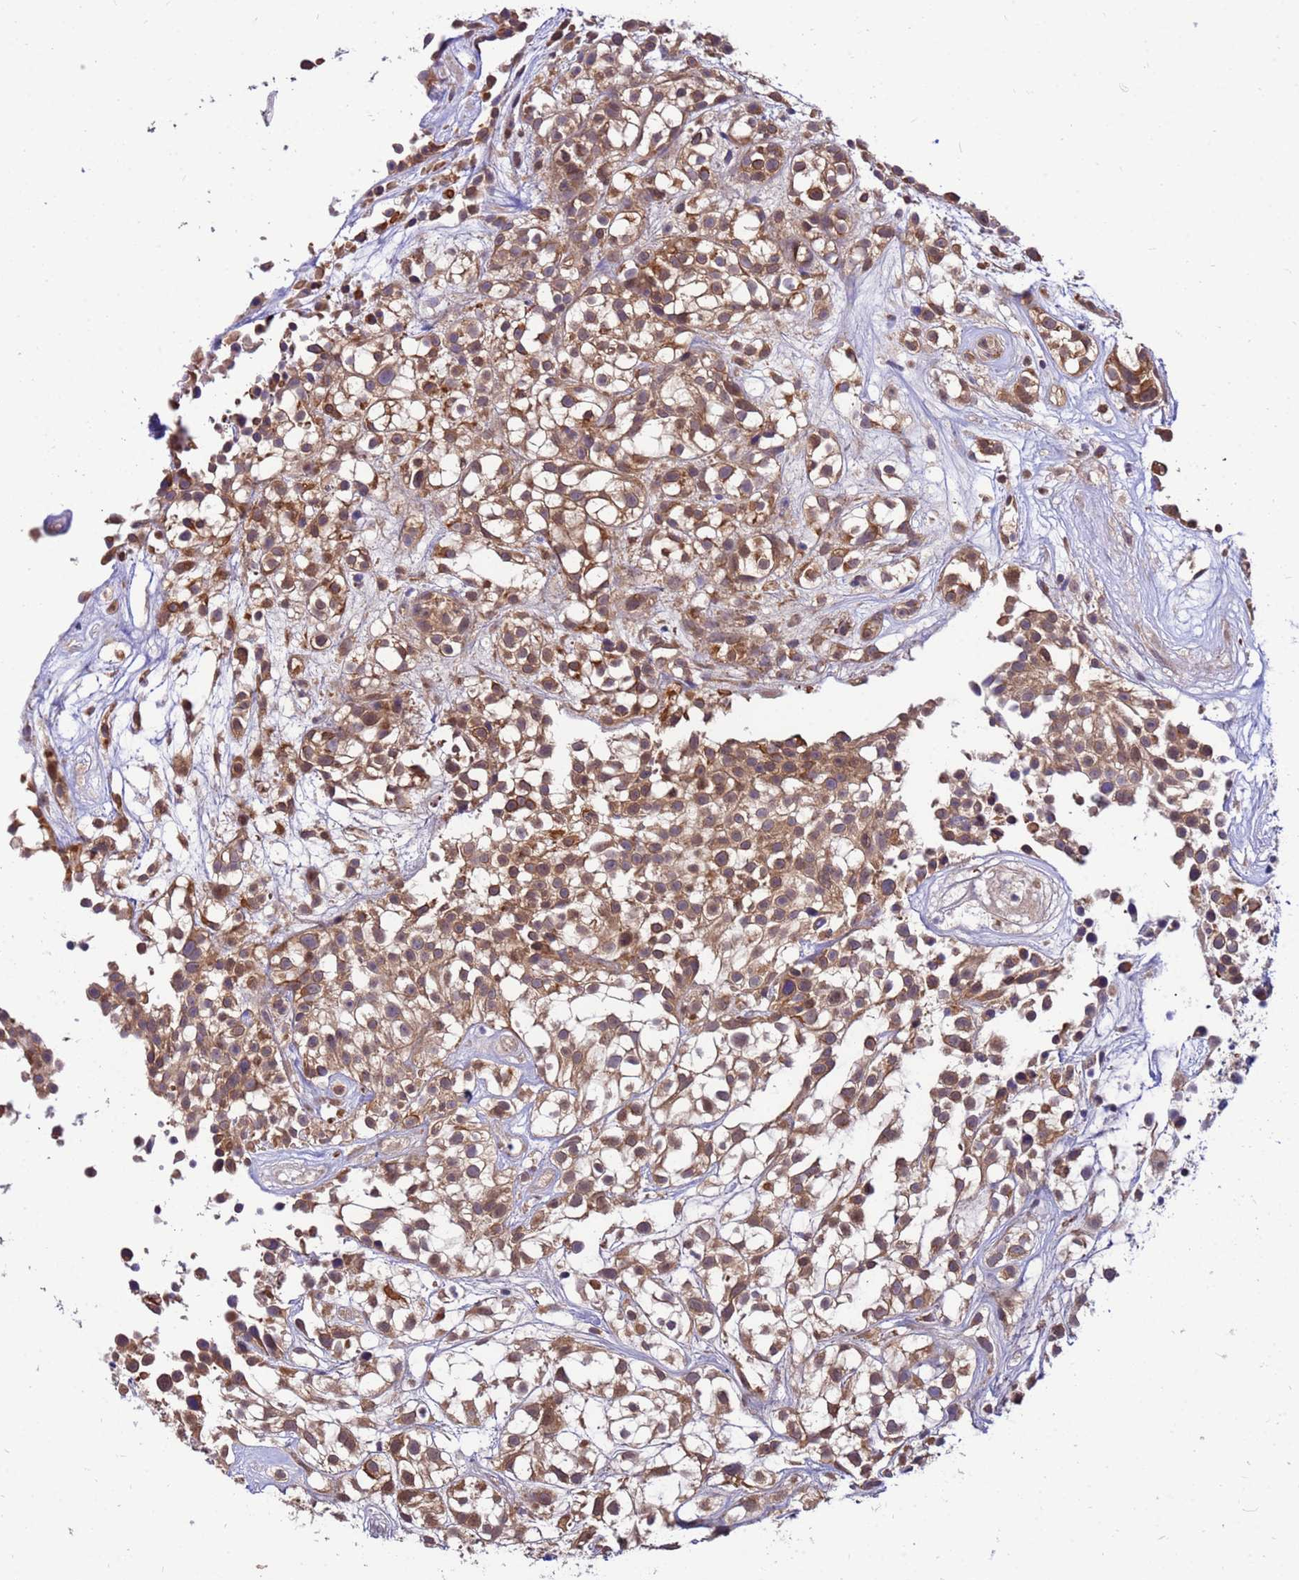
{"staining": {"intensity": "moderate", "quantity": ">75%", "location": "cytoplasmic/membranous"}, "tissue": "urothelial cancer", "cell_type": "Tumor cells", "image_type": "cancer", "snomed": [{"axis": "morphology", "description": "Urothelial carcinoma, High grade"}, {"axis": "topography", "description": "Urinary bladder"}], "caption": "The photomicrograph reveals immunohistochemical staining of high-grade urothelial carcinoma. There is moderate cytoplasmic/membranous positivity is identified in about >75% of tumor cells.", "gene": "GET3", "patient": {"sex": "male", "age": 56}}